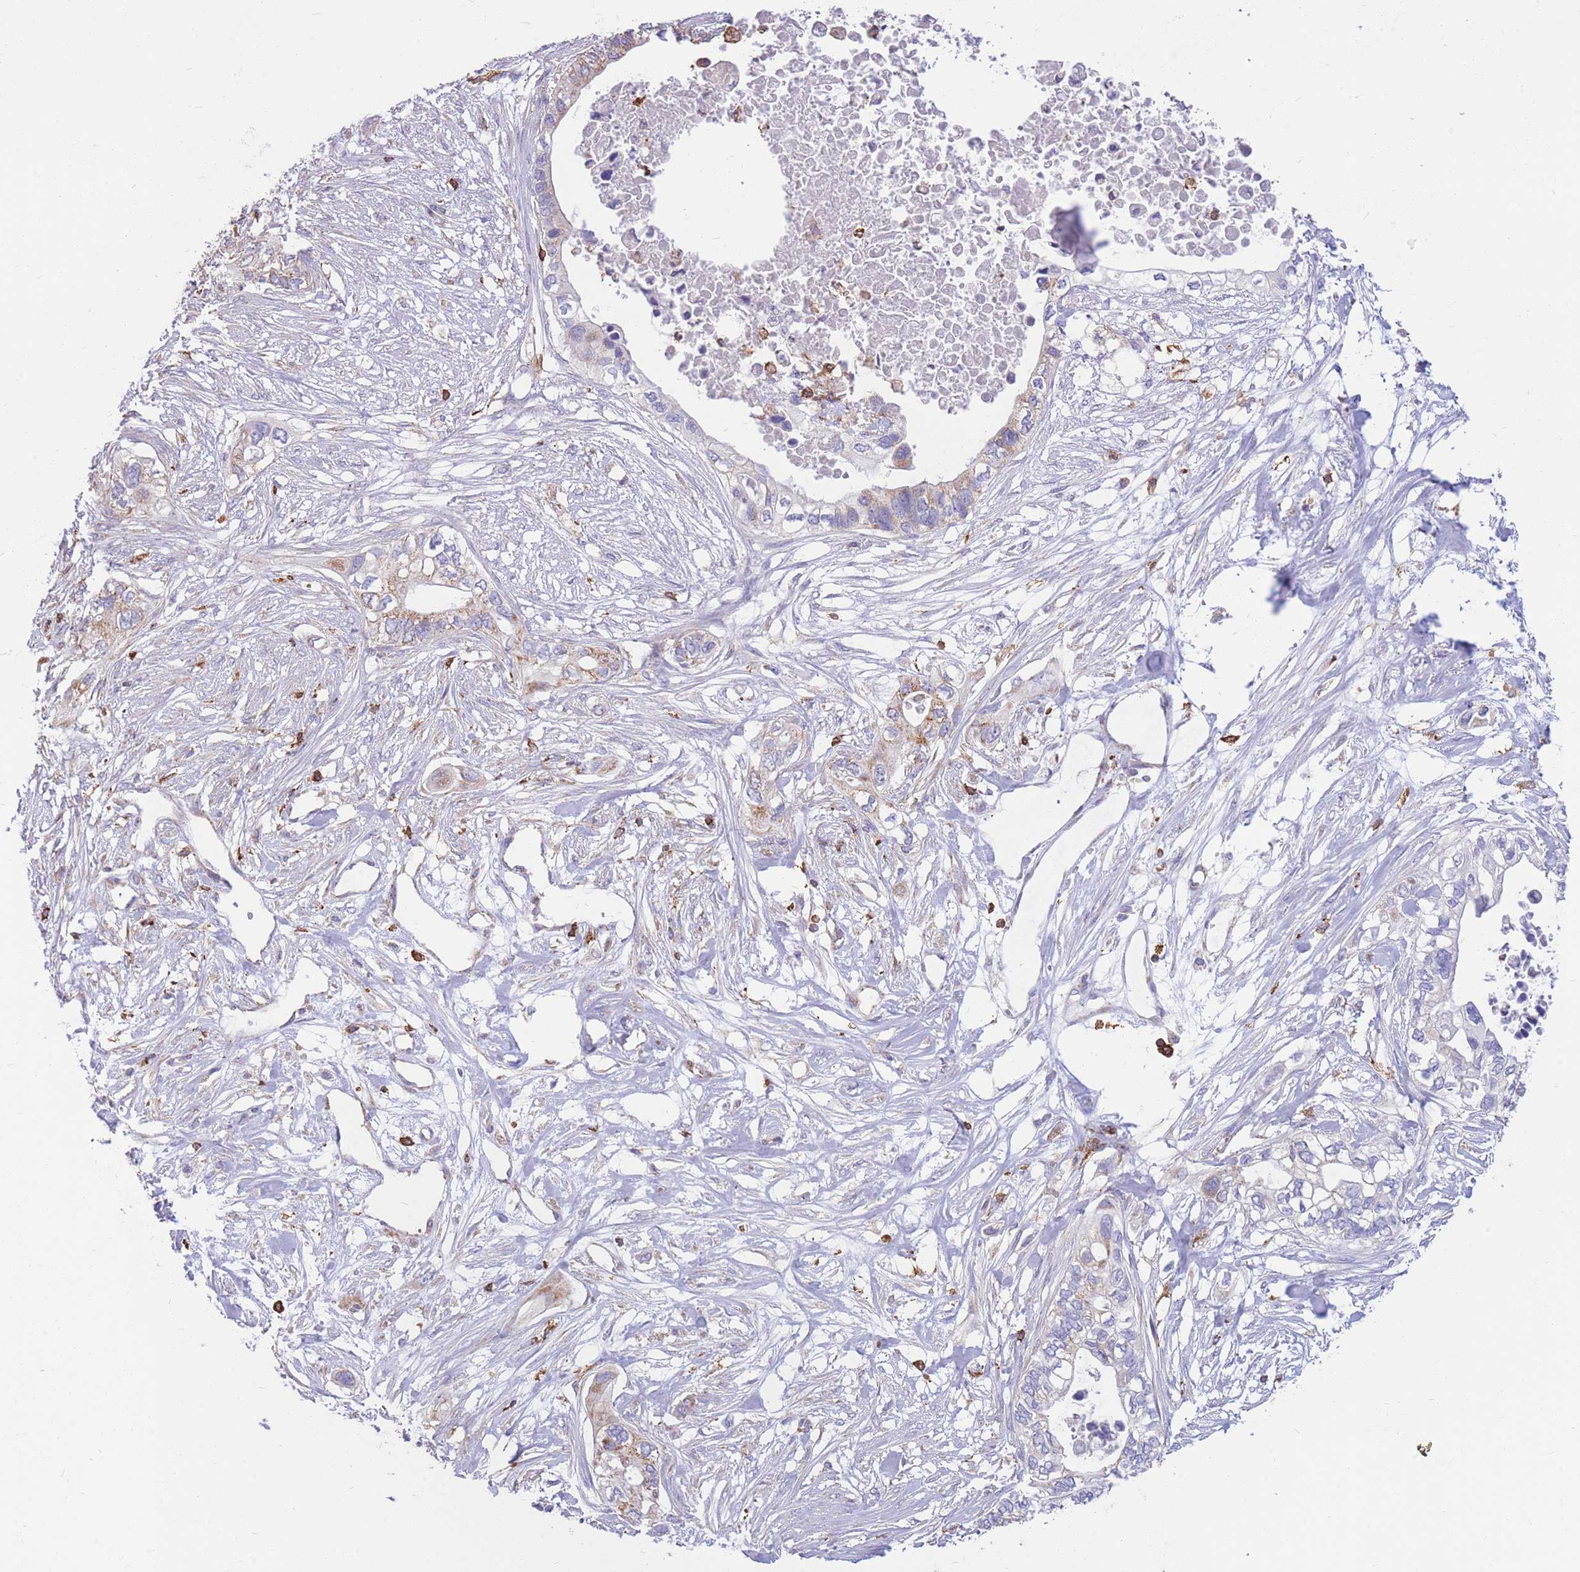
{"staining": {"intensity": "weak", "quantity": "<25%", "location": "cytoplasmic/membranous"}, "tissue": "pancreatic cancer", "cell_type": "Tumor cells", "image_type": "cancer", "snomed": [{"axis": "morphology", "description": "Adenocarcinoma, NOS"}, {"axis": "topography", "description": "Pancreas"}], "caption": "The IHC photomicrograph has no significant positivity in tumor cells of pancreatic cancer tissue.", "gene": "MRPL54", "patient": {"sex": "female", "age": 63}}